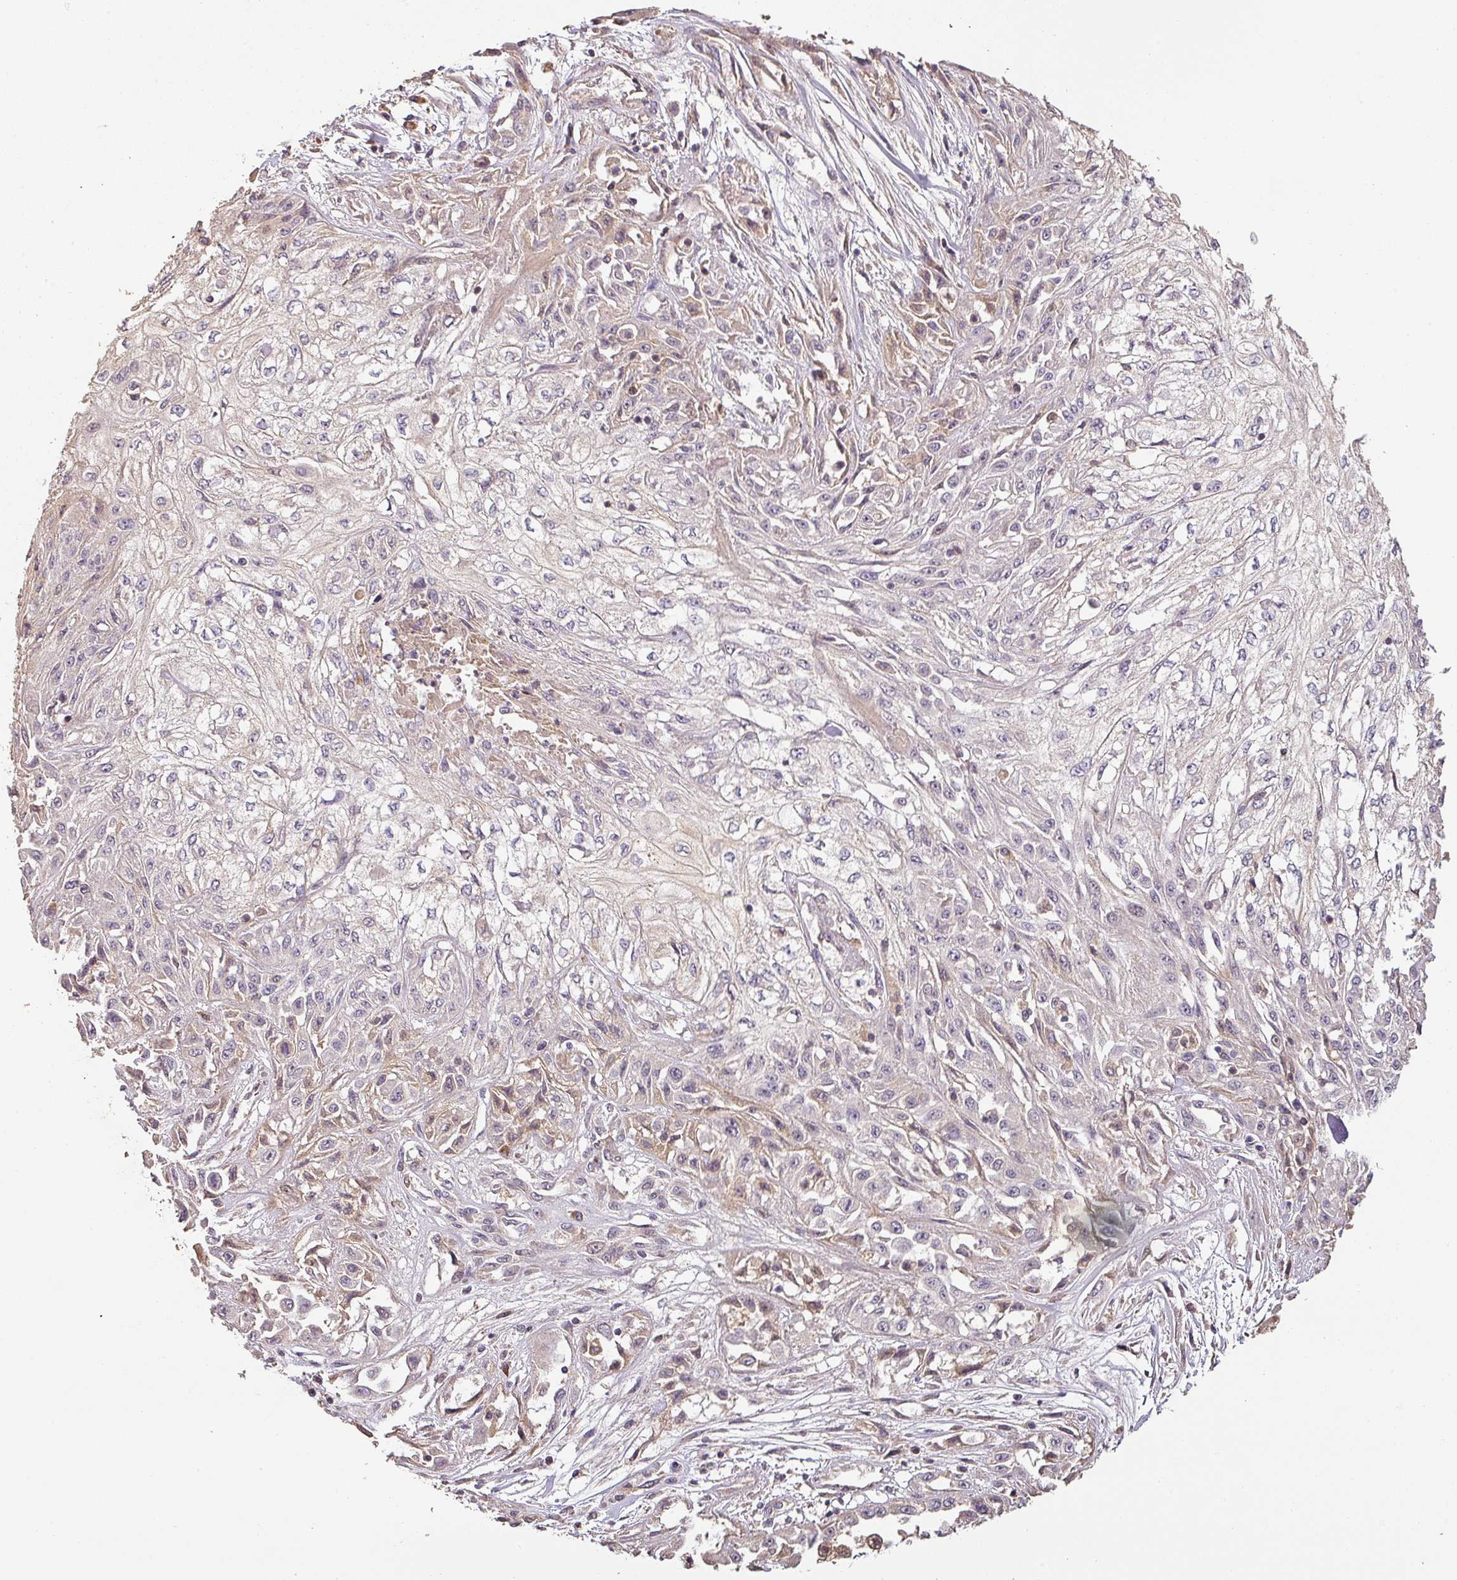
{"staining": {"intensity": "negative", "quantity": "none", "location": "none"}, "tissue": "skin cancer", "cell_type": "Tumor cells", "image_type": "cancer", "snomed": [{"axis": "morphology", "description": "Squamous cell carcinoma, NOS"}, {"axis": "morphology", "description": "Squamous cell carcinoma, metastatic, NOS"}, {"axis": "topography", "description": "Skin"}, {"axis": "topography", "description": "Lymph node"}], "caption": "Immunohistochemistry (IHC) micrograph of neoplastic tissue: skin cancer (squamous cell carcinoma) stained with DAB (3,3'-diaminobenzidine) shows no significant protein staining in tumor cells.", "gene": "BPIFB3", "patient": {"sex": "male", "age": 75}}